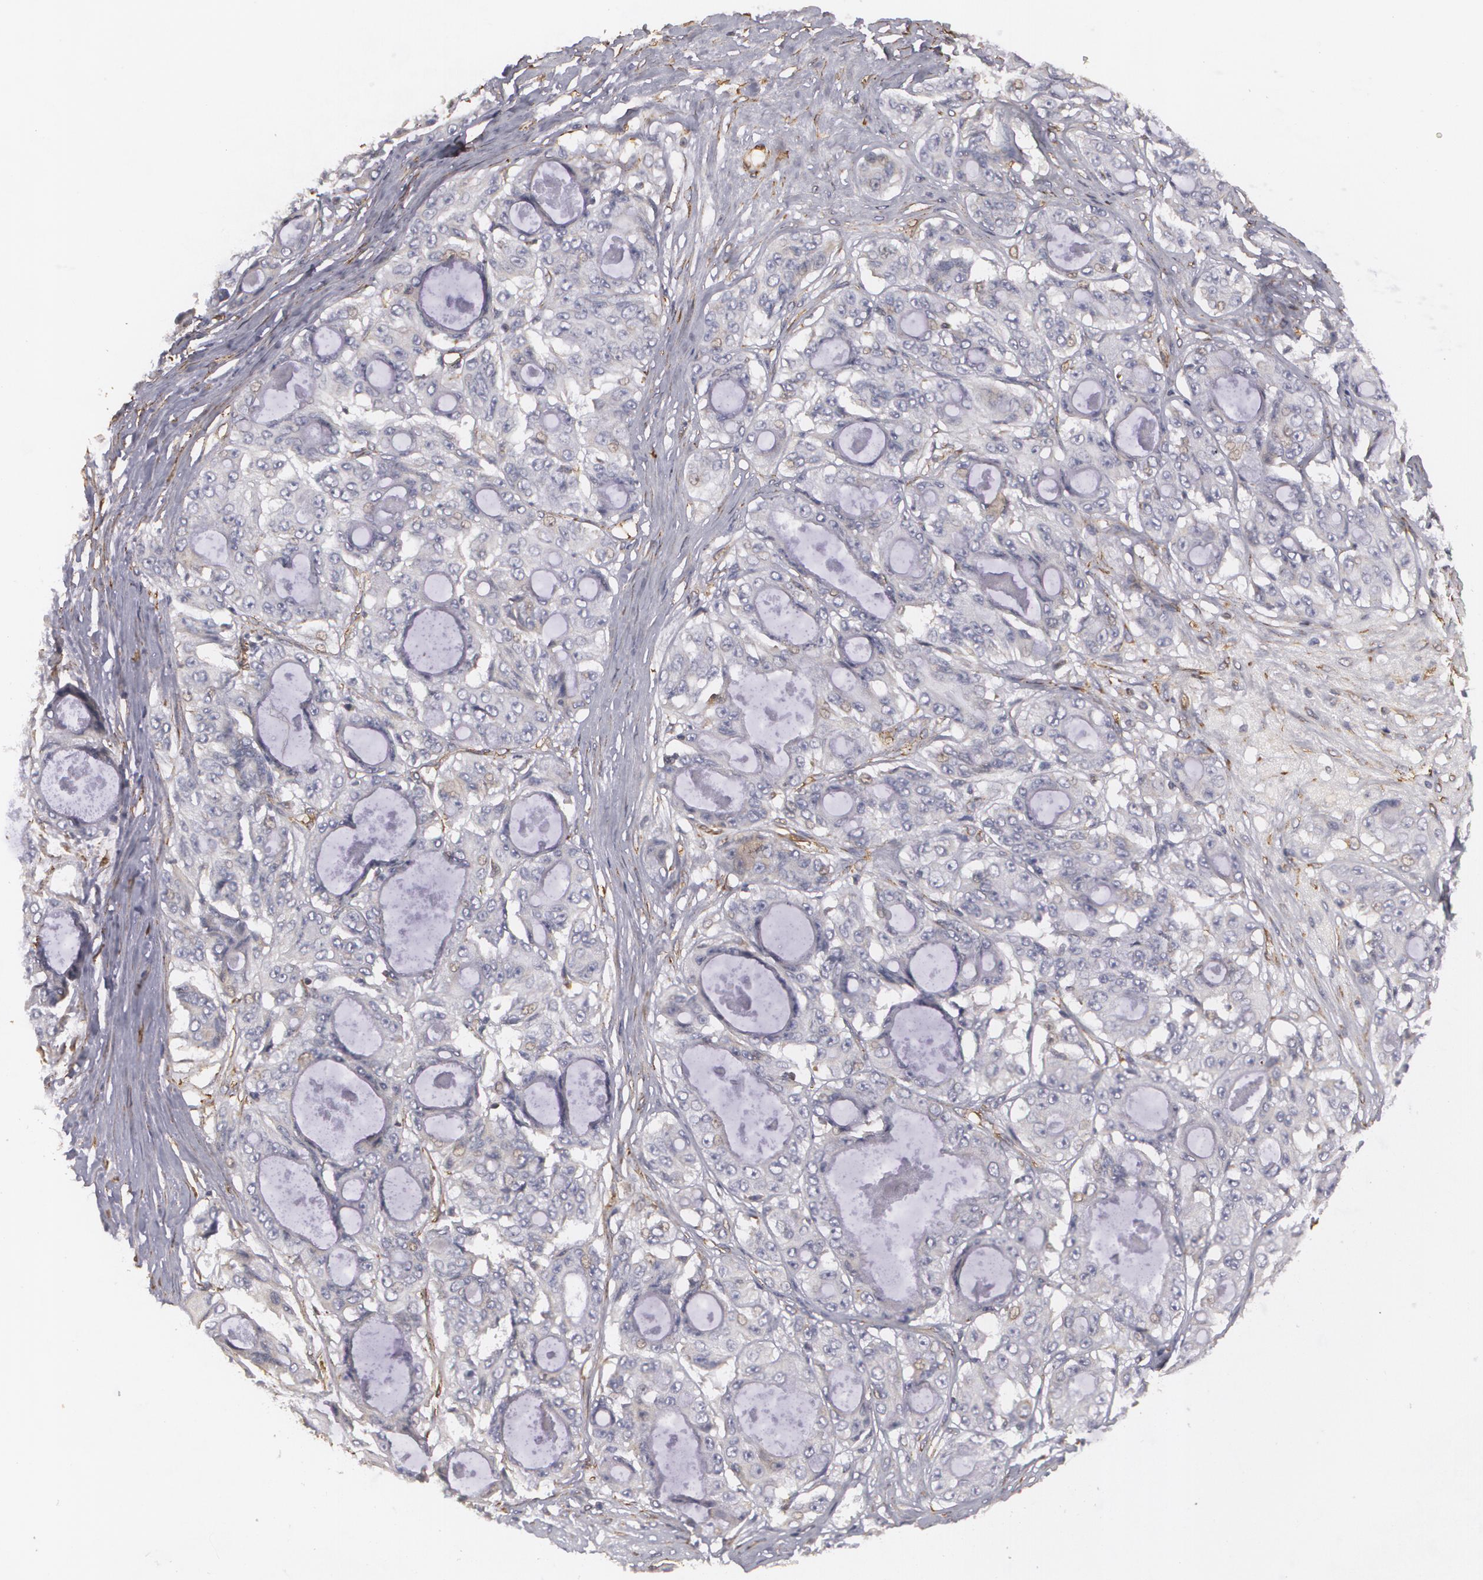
{"staining": {"intensity": "weak", "quantity": "25%-75%", "location": "cytoplasmic/membranous,nuclear"}, "tissue": "ovarian cancer", "cell_type": "Tumor cells", "image_type": "cancer", "snomed": [{"axis": "morphology", "description": "Carcinoma, endometroid"}, {"axis": "topography", "description": "Ovary"}], "caption": "Immunohistochemical staining of ovarian cancer reveals weak cytoplasmic/membranous and nuclear protein expression in about 25%-75% of tumor cells. (DAB = brown stain, brightfield microscopy at high magnification).", "gene": "CYB5R3", "patient": {"sex": "female", "age": 61}}